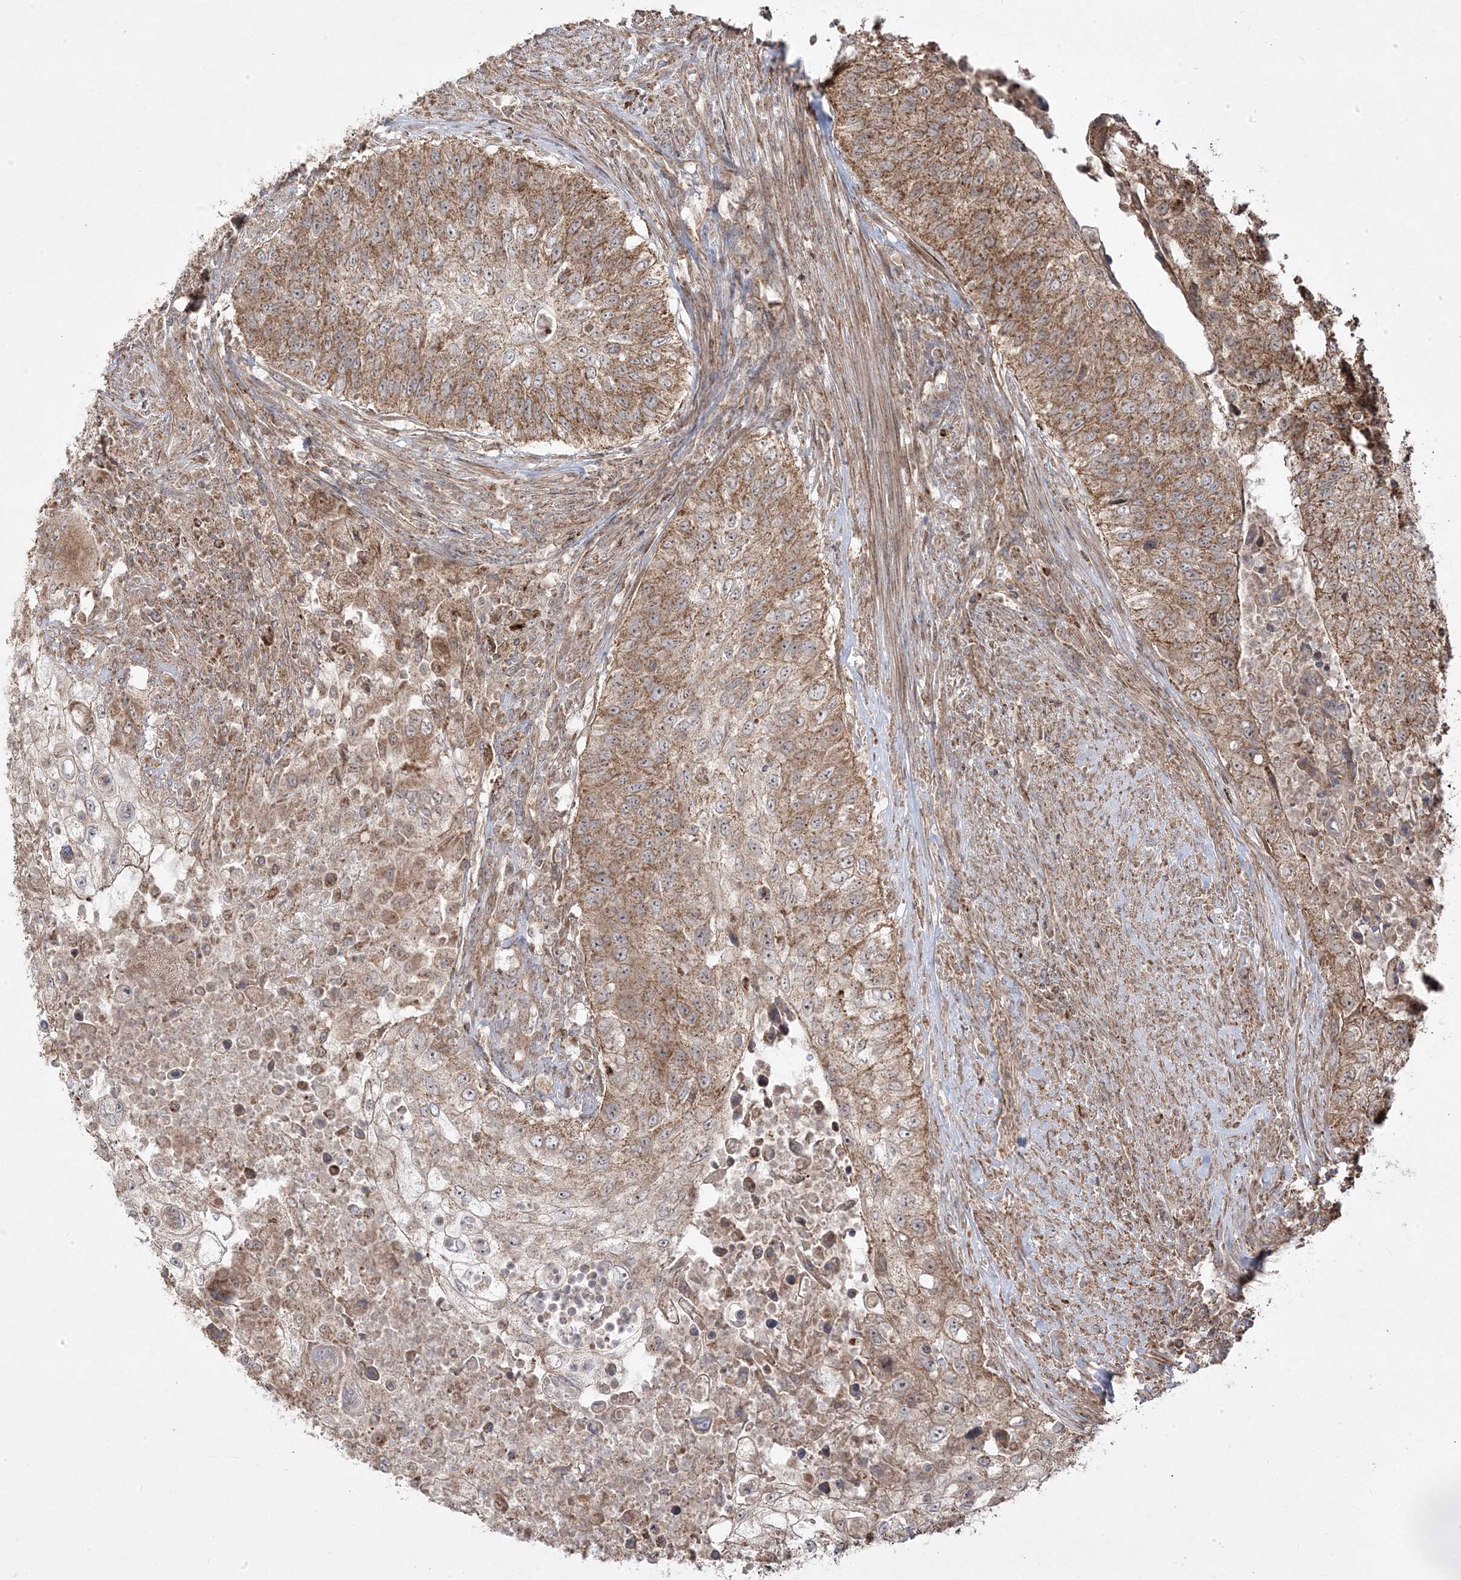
{"staining": {"intensity": "moderate", "quantity": ">75%", "location": "cytoplasmic/membranous"}, "tissue": "urothelial cancer", "cell_type": "Tumor cells", "image_type": "cancer", "snomed": [{"axis": "morphology", "description": "Urothelial carcinoma, High grade"}, {"axis": "topography", "description": "Urinary bladder"}], "caption": "About >75% of tumor cells in human urothelial carcinoma (high-grade) exhibit moderate cytoplasmic/membranous protein expression as visualized by brown immunohistochemical staining.", "gene": "CLUAP1", "patient": {"sex": "female", "age": 60}}